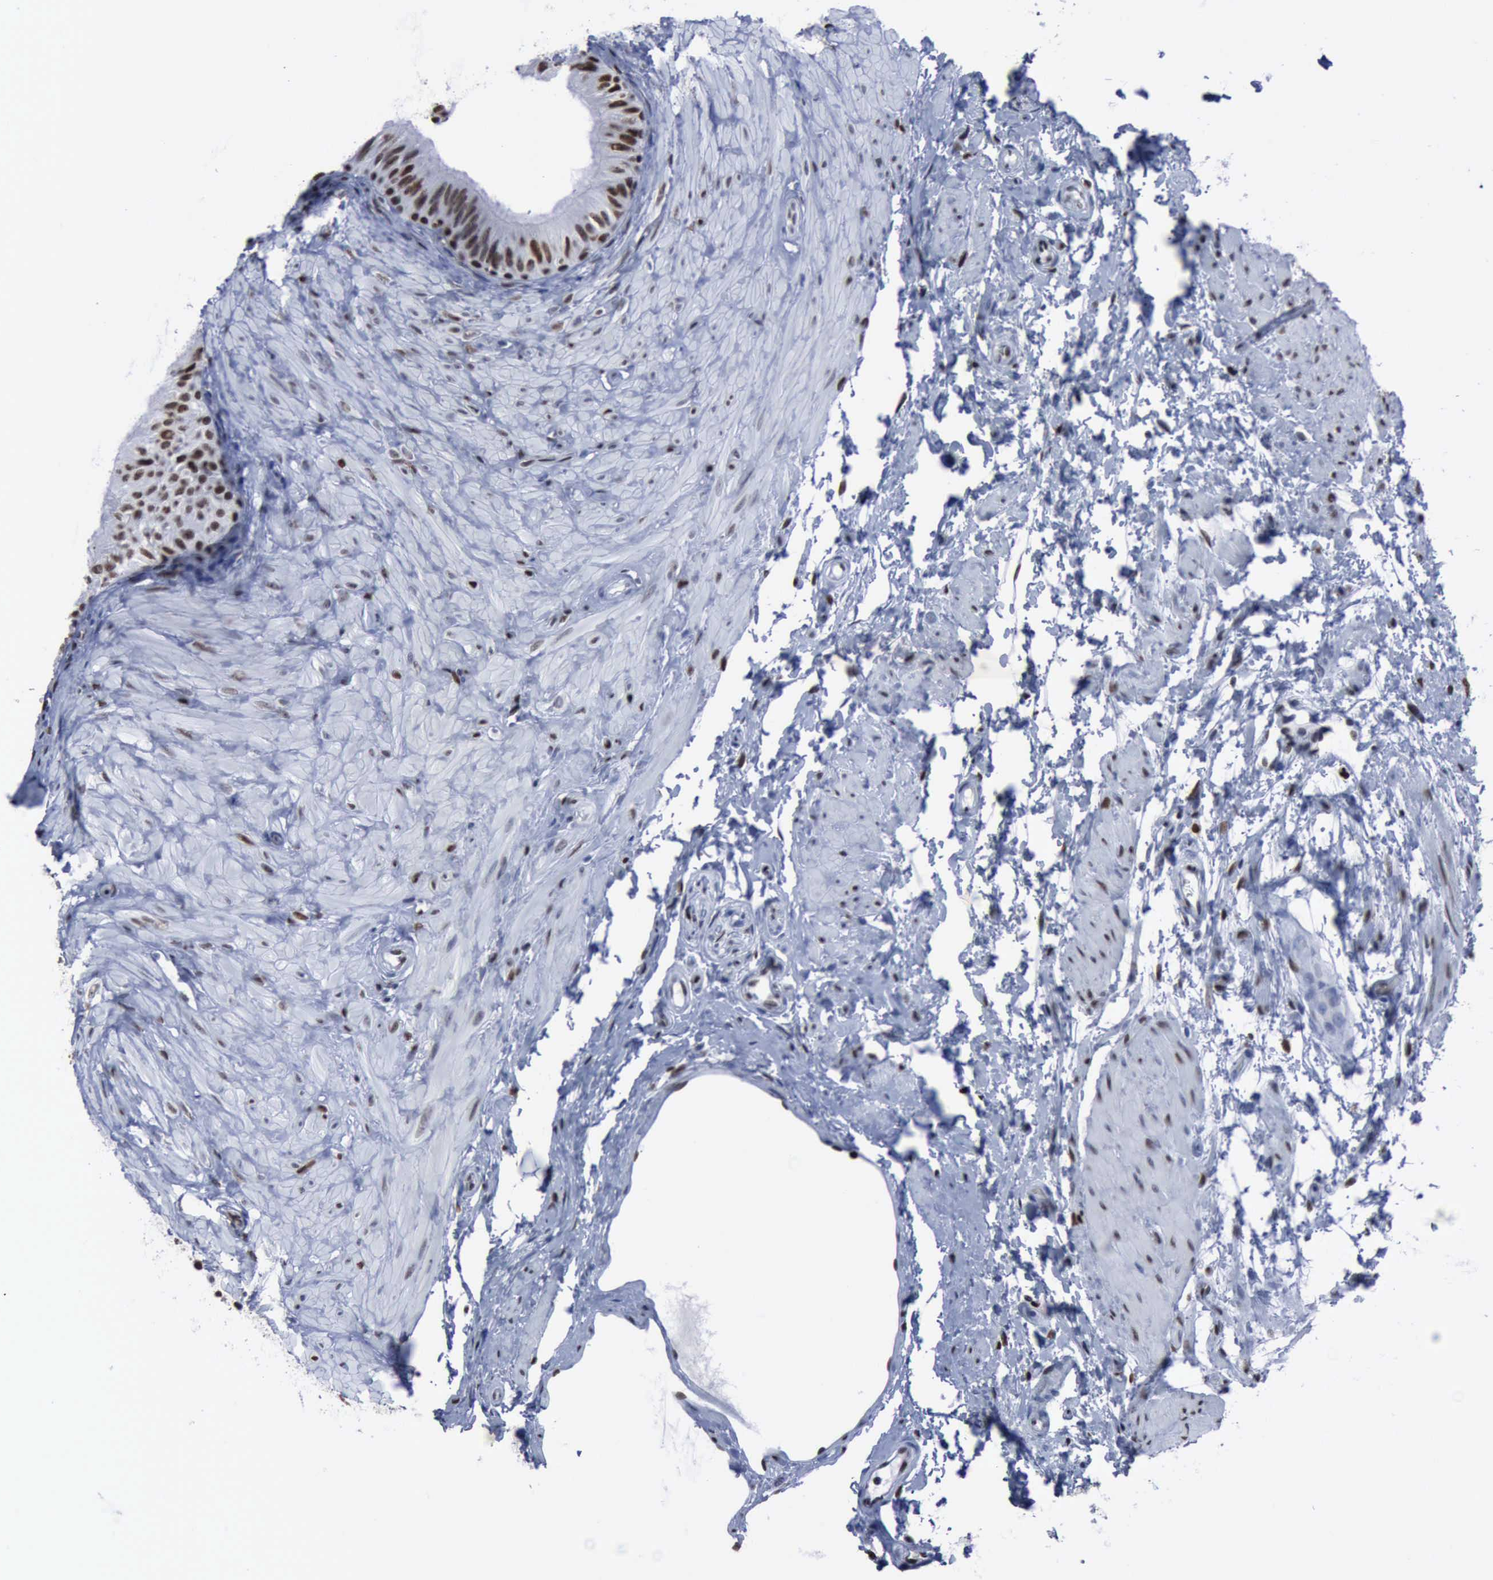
{"staining": {"intensity": "moderate", "quantity": ">75%", "location": "nuclear"}, "tissue": "epididymis", "cell_type": "Glandular cells", "image_type": "normal", "snomed": [{"axis": "morphology", "description": "Normal tissue, NOS"}, {"axis": "topography", "description": "Epididymis"}], "caption": "Immunohistochemical staining of unremarkable epididymis reveals medium levels of moderate nuclear positivity in approximately >75% of glandular cells.", "gene": "PCNA", "patient": {"sex": "male", "age": 68}}